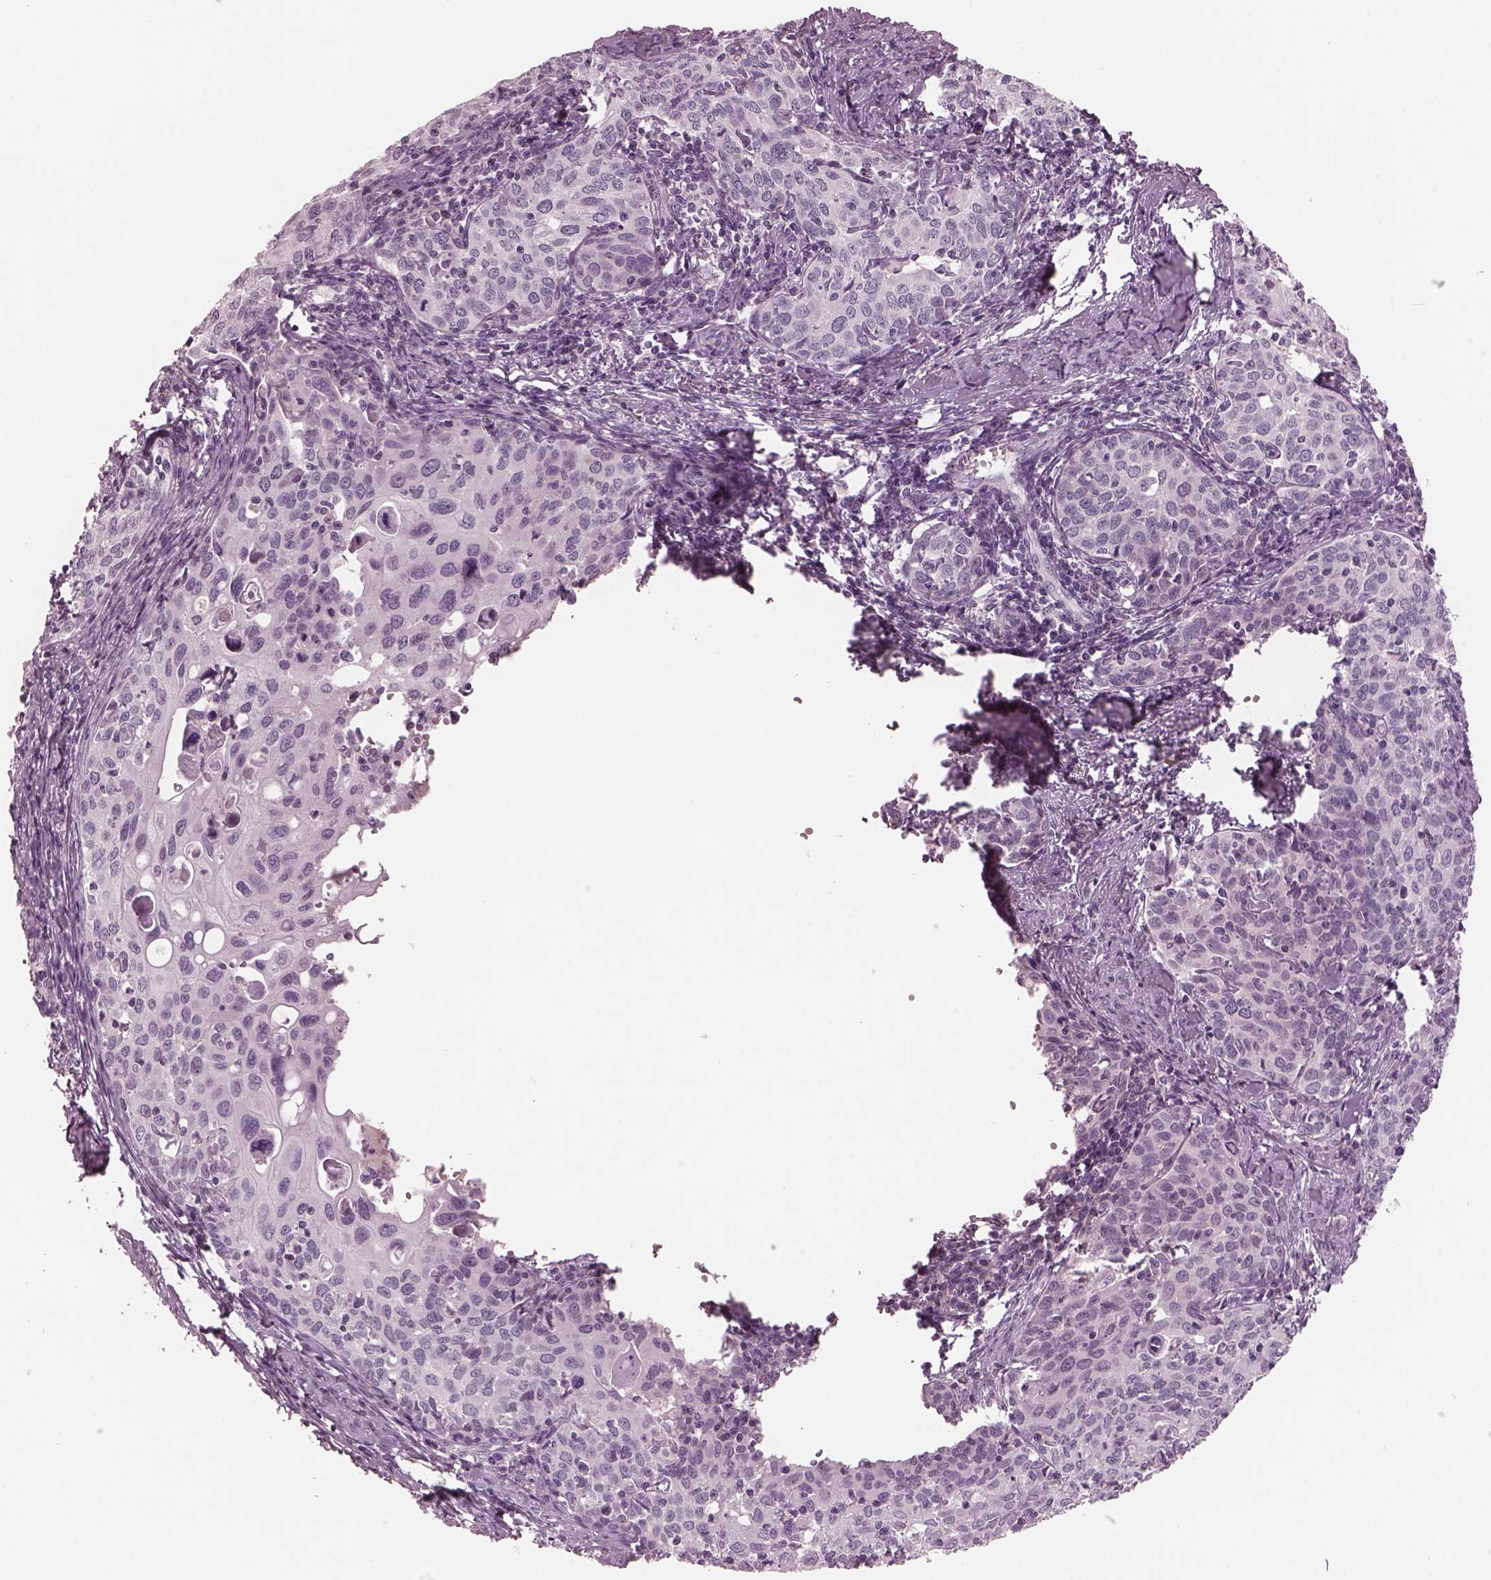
{"staining": {"intensity": "negative", "quantity": "none", "location": "none"}, "tissue": "cervical cancer", "cell_type": "Tumor cells", "image_type": "cancer", "snomed": [{"axis": "morphology", "description": "Squamous cell carcinoma, NOS"}, {"axis": "topography", "description": "Cervix"}], "caption": "Immunohistochemistry of cervical cancer (squamous cell carcinoma) exhibits no staining in tumor cells.", "gene": "PACRG", "patient": {"sex": "female", "age": 62}}